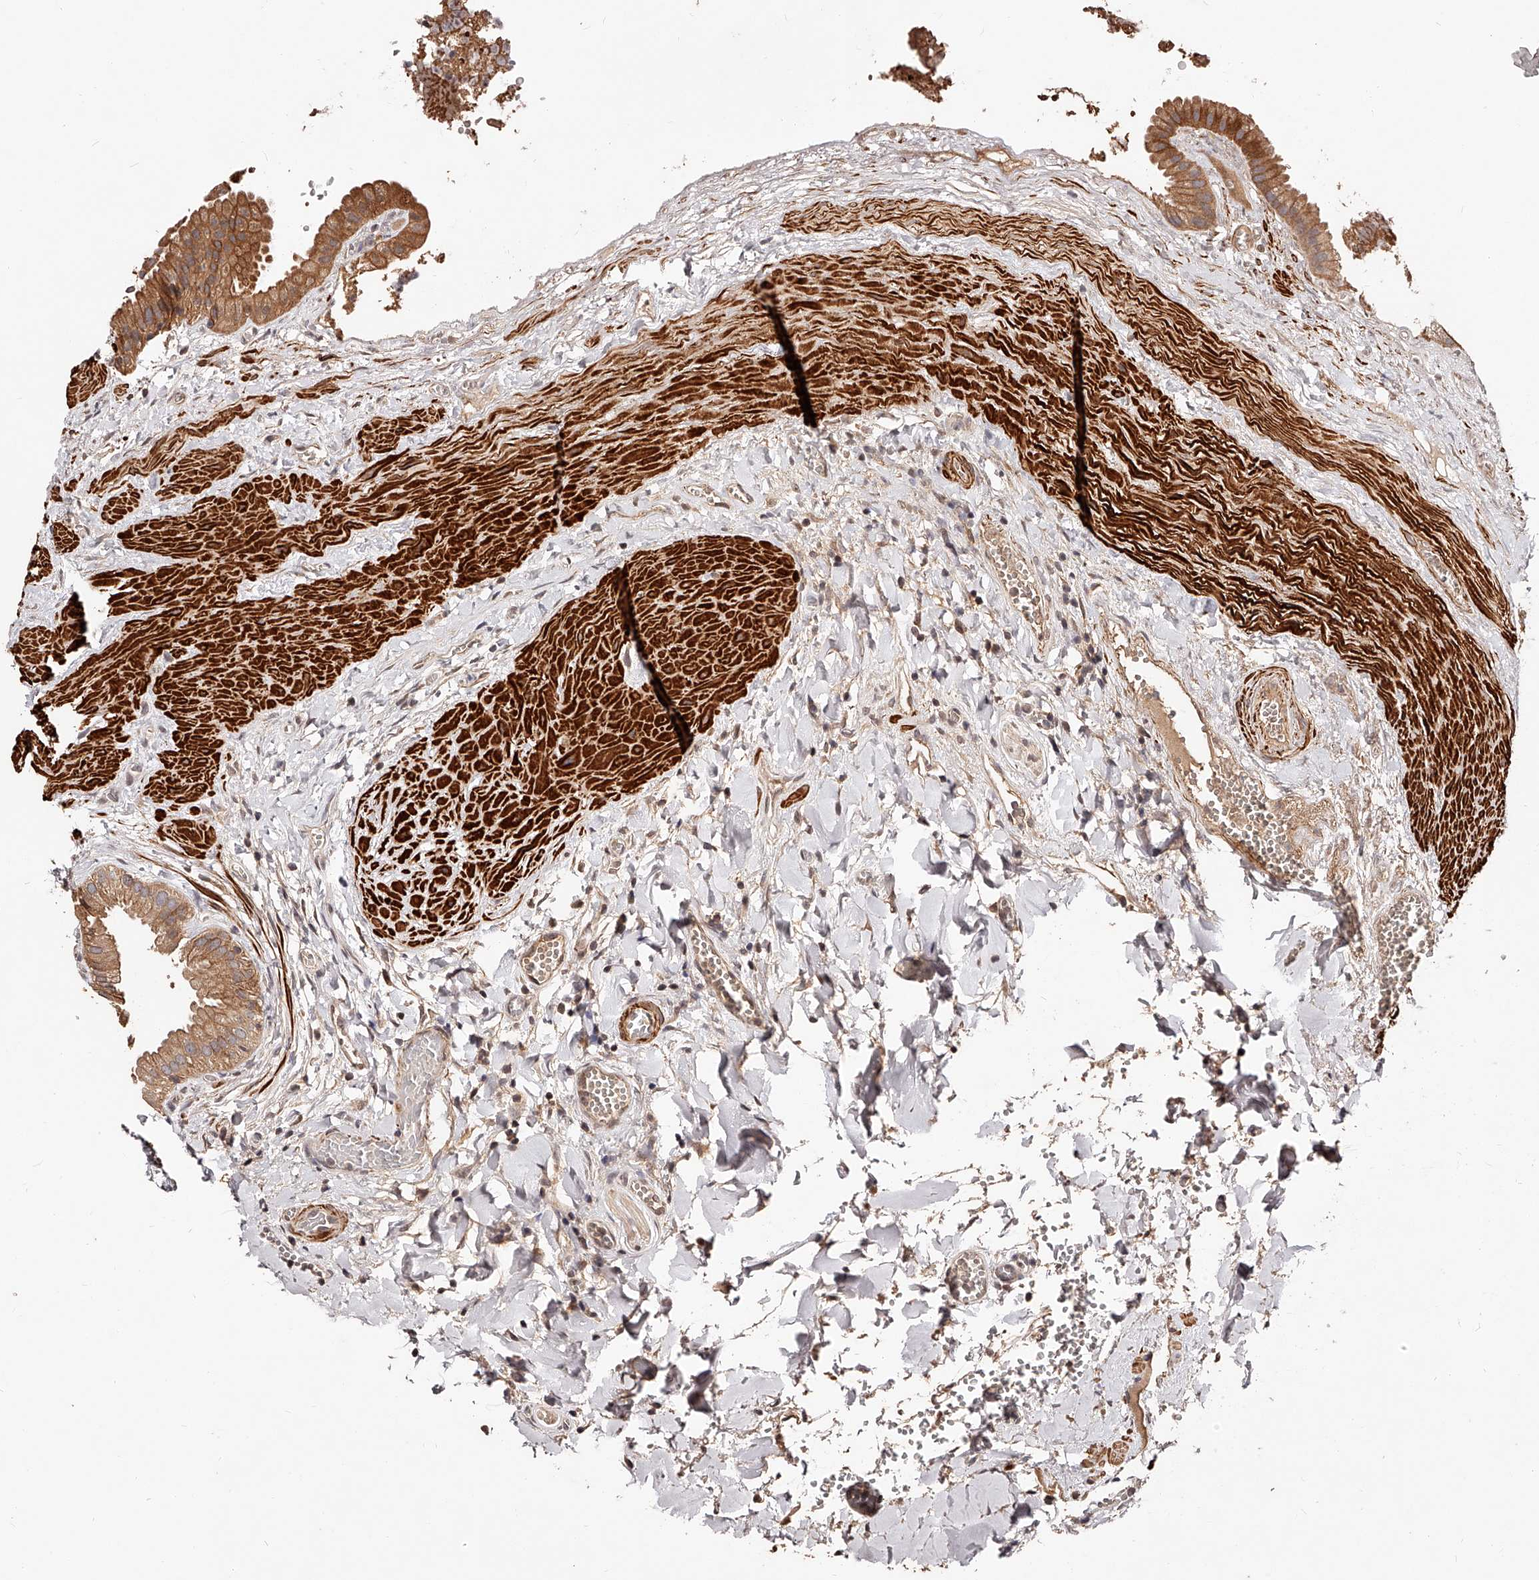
{"staining": {"intensity": "moderate", "quantity": ">75%", "location": "cytoplasmic/membranous"}, "tissue": "gallbladder", "cell_type": "Glandular cells", "image_type": "normal", "snomed": [{"axis": "morphology", "description": "Normal tissue, NOS"}, {"axis": "topography", "description": "Gallbladder"}], "caption": "Immunohistochemical staining of benign human gallbladder exhibits >75% levels of moderate cytoplasmic/membranous protein staining in about >75% of glandular cells. The staining is performed using DAB (3,3'-diaminobenzidine) brown chromogen to label protein expression. The nuclei are counter-stained blue using hematoxylin.", "gene": "CUL7", "patient": {"sex": "male", "age": 55}}